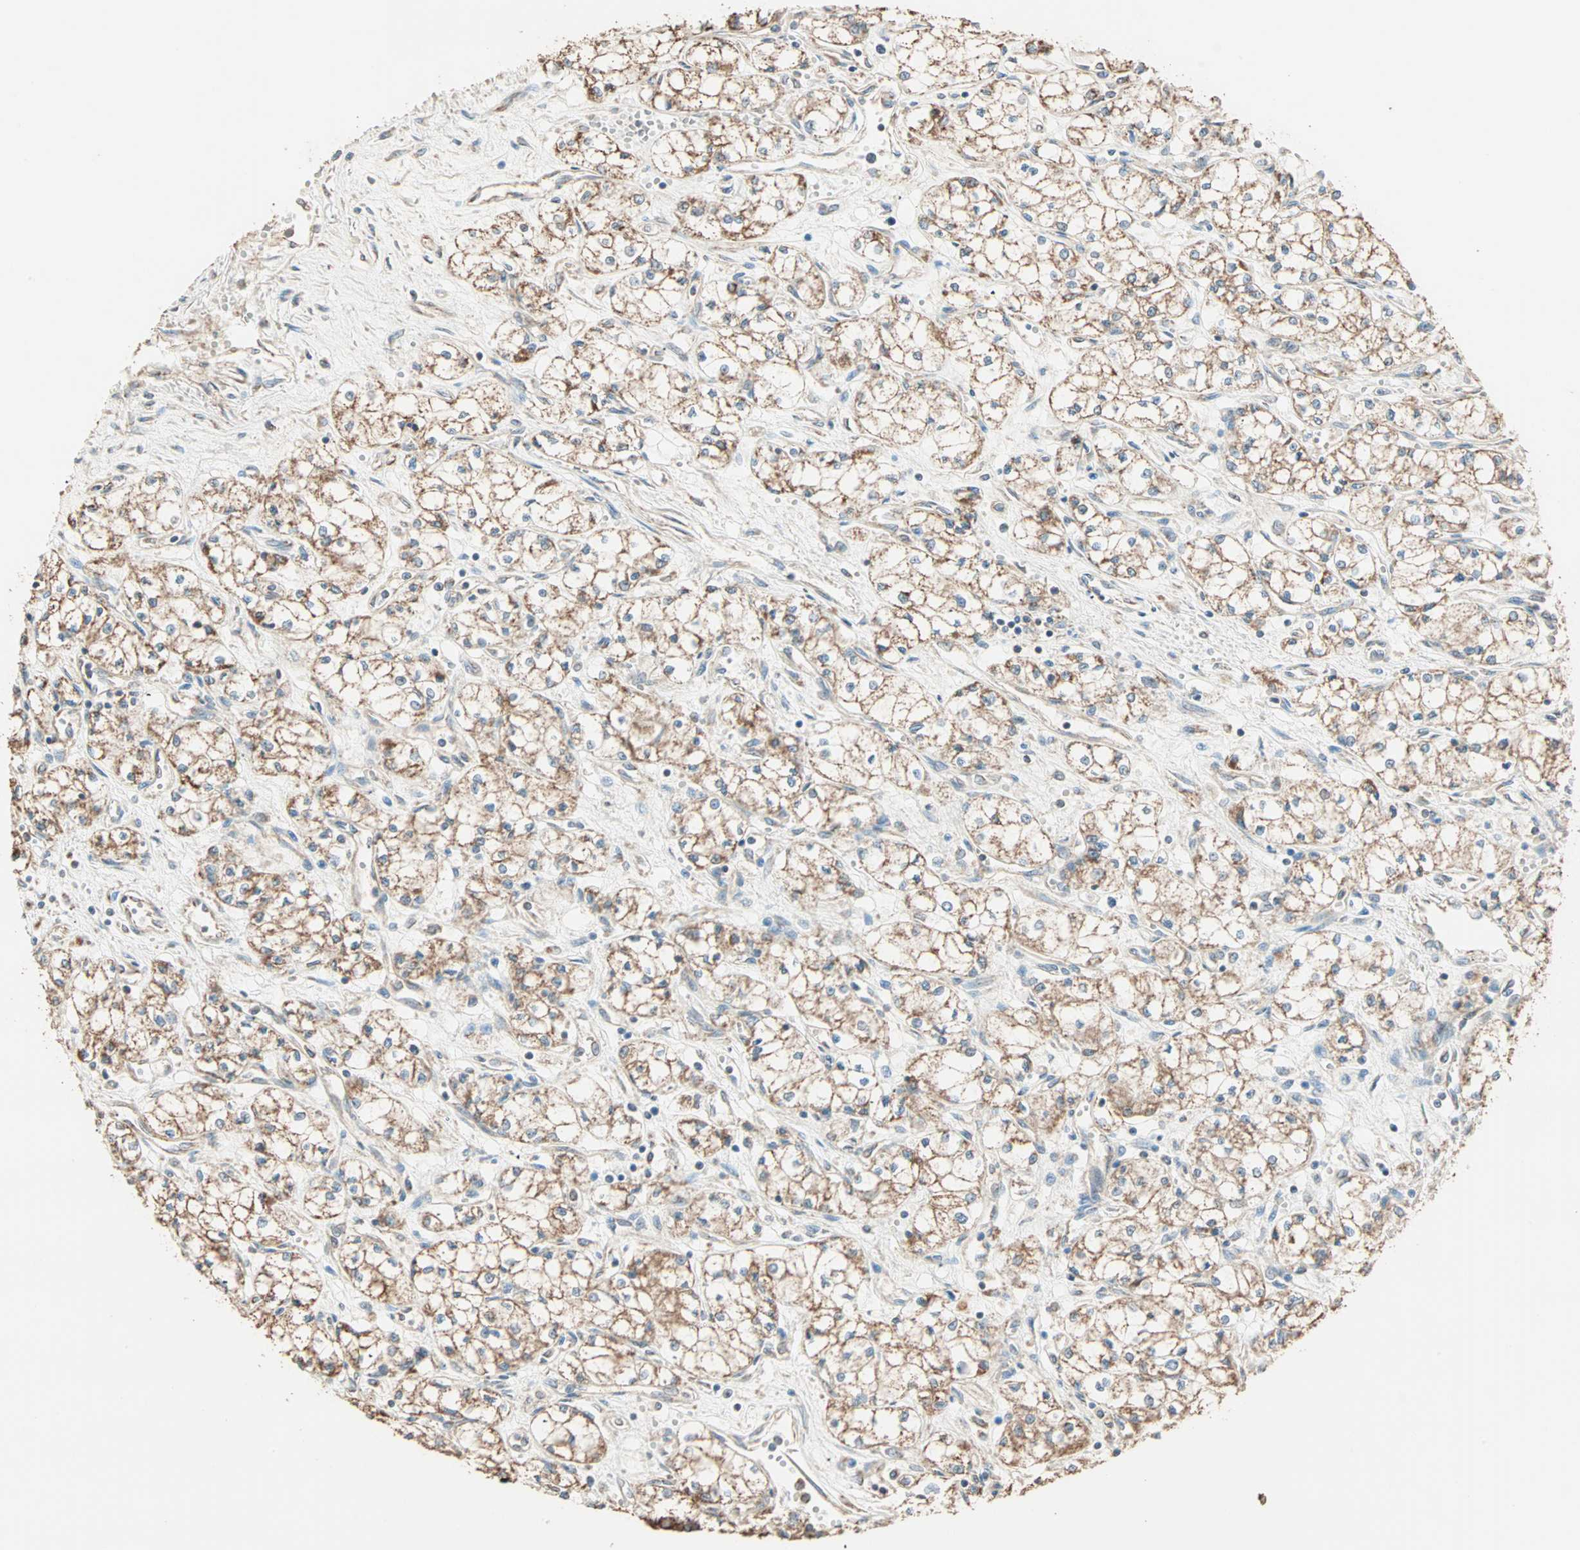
{"staining": {"intensity": "moderate", "quantity": ">75%", "location": "cytoplasmic/membranous"}, "tissue": "renal cancer", "cell_type": "Tumor cells", "image_type": "cancer", "snomed": [{"axis": "morphology", "description": "Normal tissue, NOS"}, {"axis": "morphology", "description": "Adenocarcinoma, NOS"}, {"axis": "topography", "description": "Kidney"}], "caption": "Brown immunohistochemical staining in human renal cancer (adenocarcinoma) reveals moderate cytoplasmic/membranous positivity in about >75% of tumor cells.", "gene": "EIF4G2", "patient": {"sex": "male", "age": 59}}